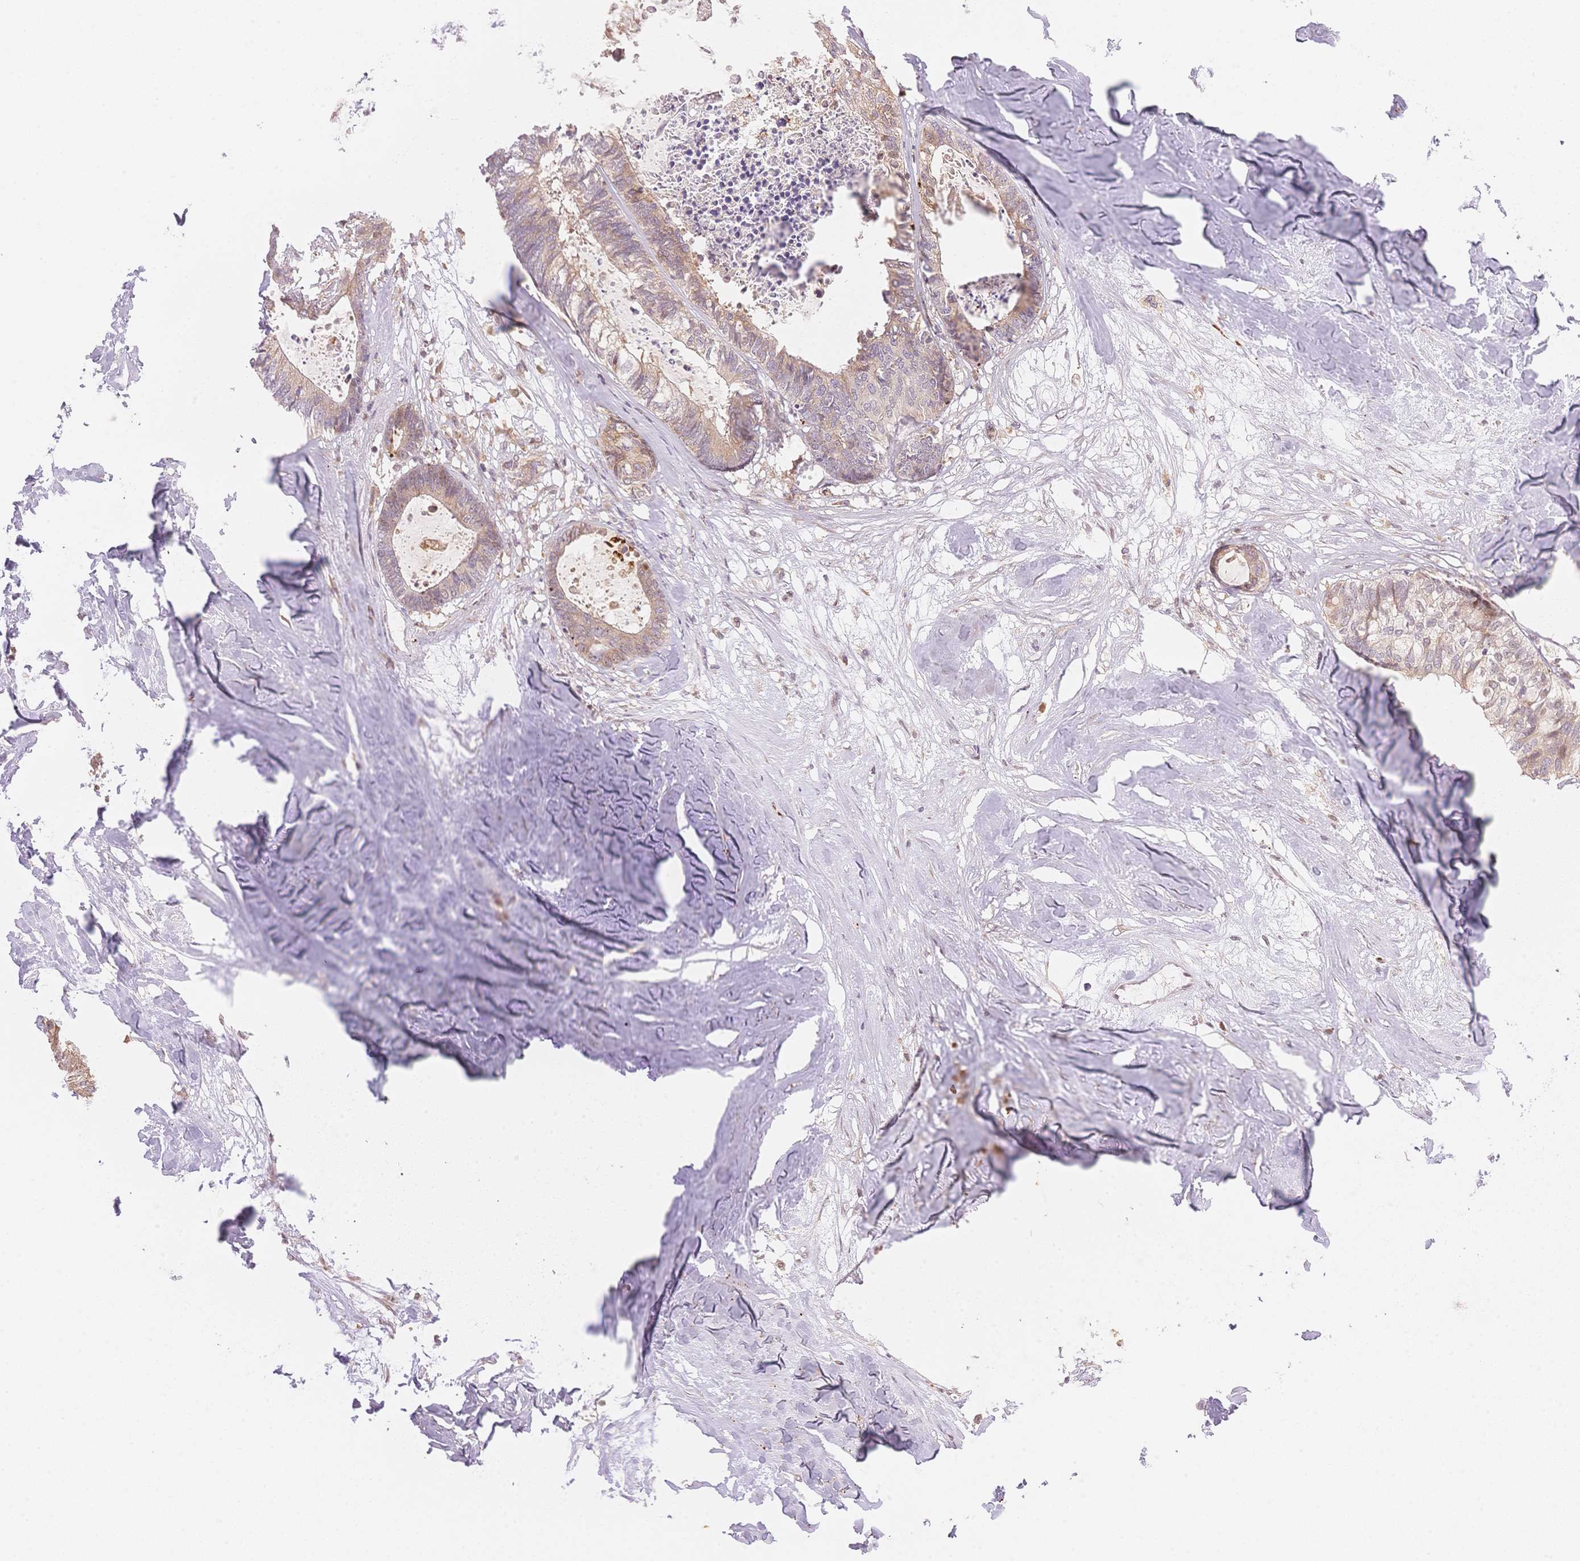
{"staining": {"intensity": "weak", "quantity": ">75%", "location": "cytoplasmic/membranous"}, "tissue": "colorectal cancer", "cell_type": "Tumor cells", "image_type": "cancer", "snomed": [{"axis": "morphology", "description": "Adenocarcinoma, NOS"}, {"axis": "topography", "description": "Colon"}, {"axis": "topography", "description": "Rectum"}], "caption": "Immunohistochemical staining of colorectal cancer (adenocarcinoma) reveals weak cytoplasmic/membranous protein expression in about >75% of tumor cells.", "gene": "STK39", "patient": {"sex": "male", "age": 57}}